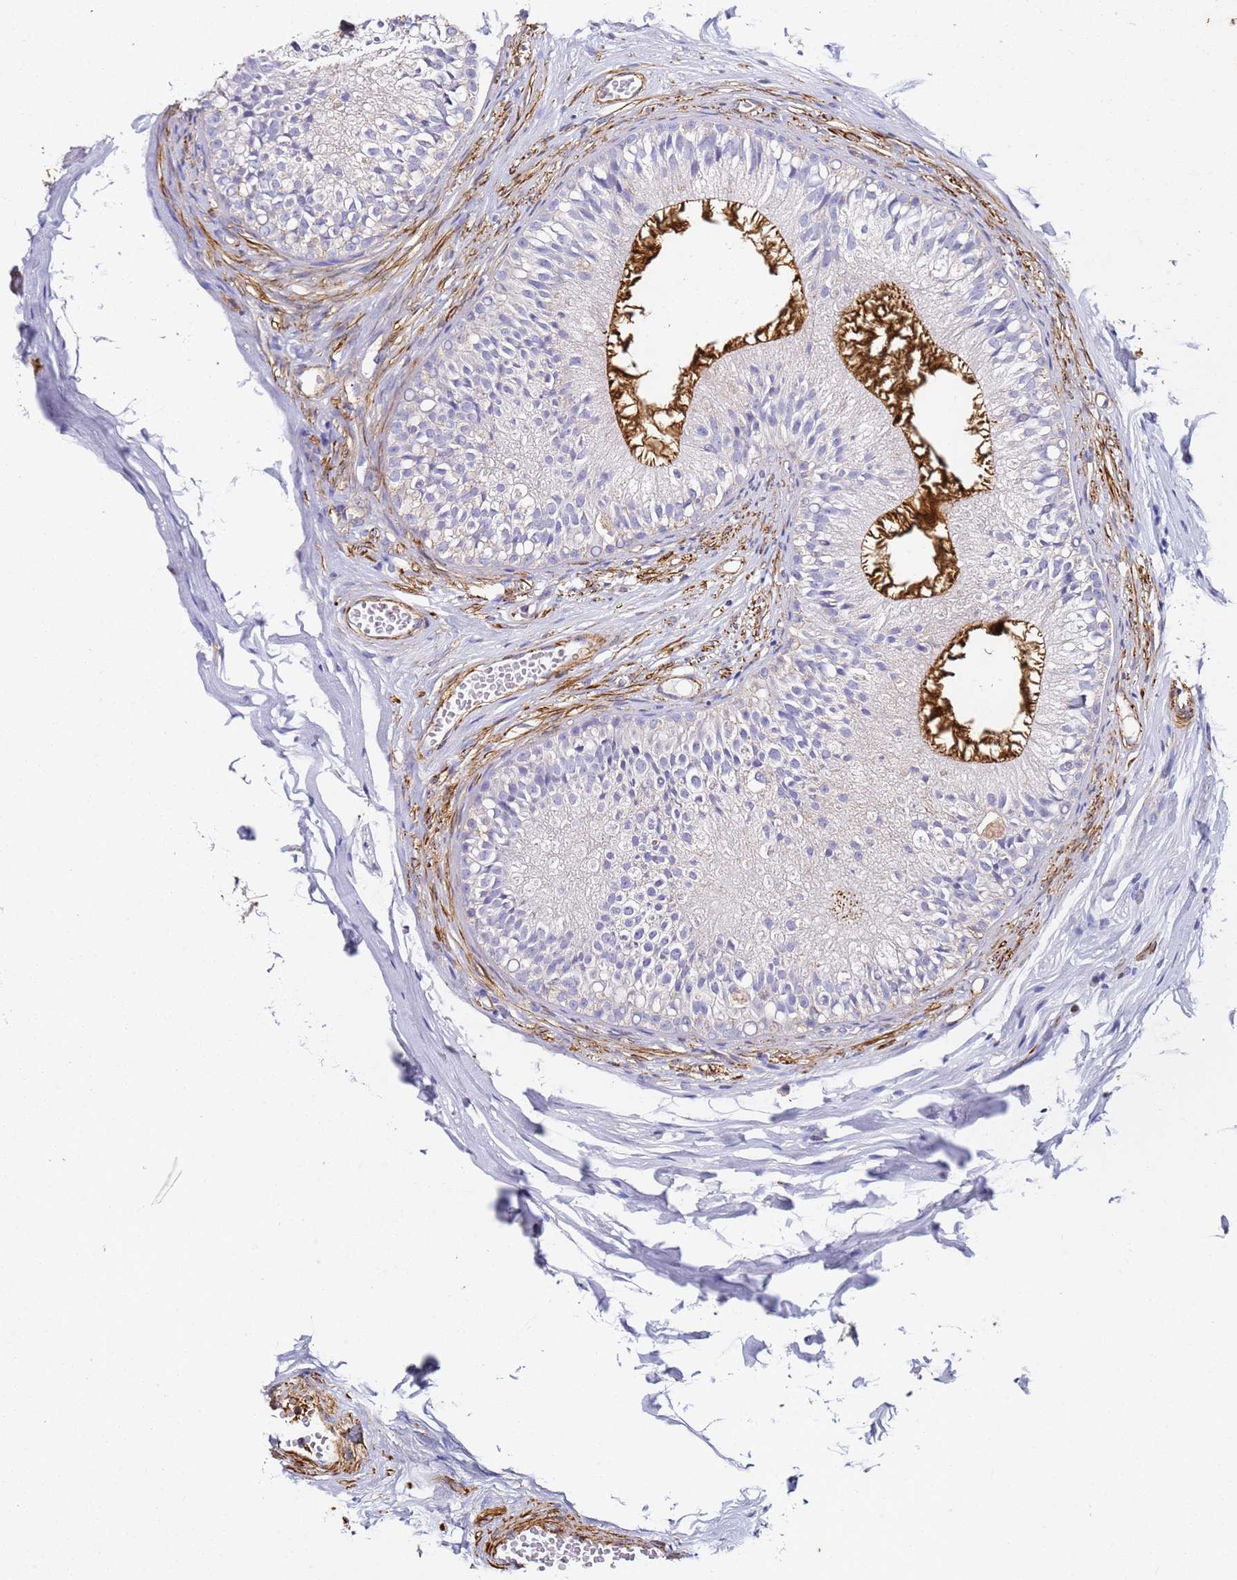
{"staining": {"intensity": "strong", "quantity": "25%-75%", "location": "cytoplasmic/membranous"}, "tissue": "epididymis", "cell_type": "Glandular cells", "image_type": "normal", "snomed": [{"axis": "morphology", "description": "Normal tissue, NOS"}, {"axis": "morphology", "description": "Seminoma in situ"}, {"axis": "topography", "description": "Testis"}, {"axis": "topography", "description": "Epididymis"}], "caption": "This histopathology image reveals IHC staining of normal epididymis, with high strong cytoplasmic/membranous expression in approximately 25%-75% of glandular cells.", "gene": "ZNF671", "patient": {"sex": "male", "age": 28}}